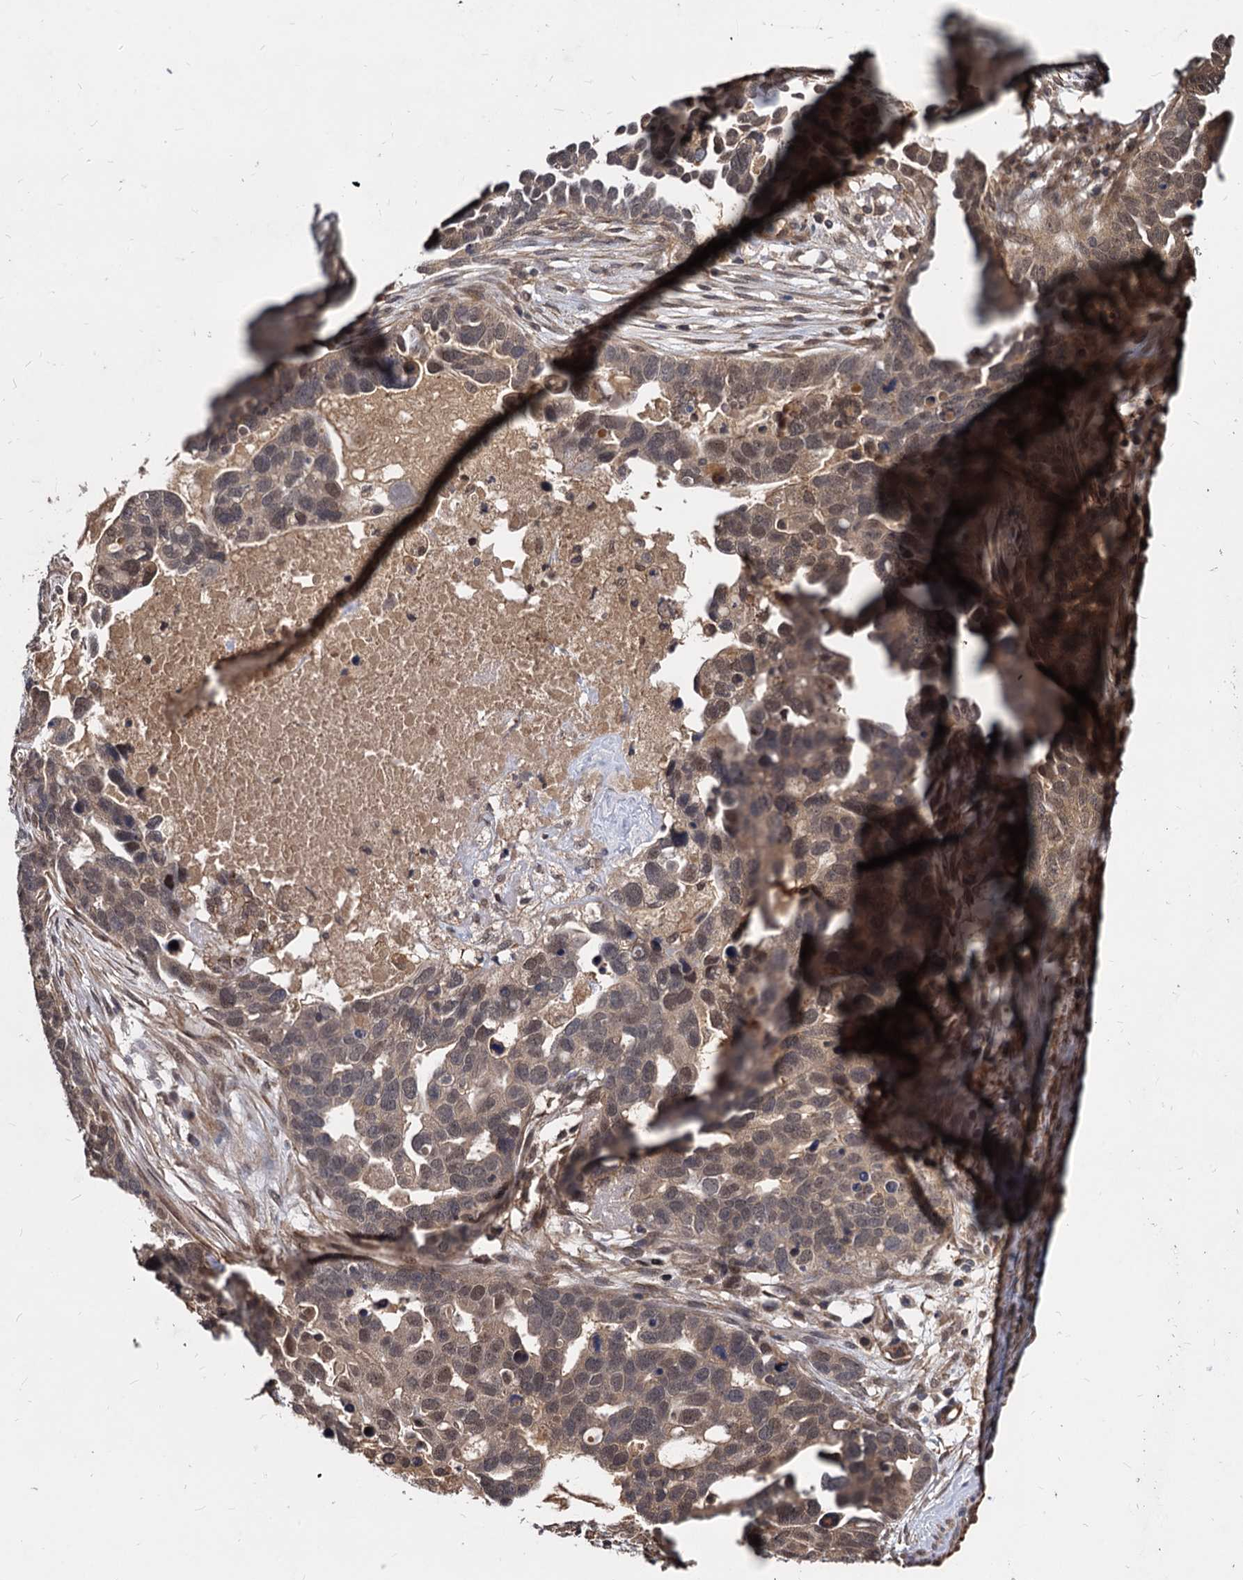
{"staining": {"intensity": "weak", "quantity": ">75%", "location": "cytoplasmic/membranous,nuclear"}, "tissue": "ovarian cancer", "cell_type": "Tumor cells", "image_type": "cancer", "snomed": [{"axis": "morphology", "description": "Cystadenocarcinoma, serous, NOS"}, {"axis": "topography", "description": "Ovary"}], "caption": "Tumor cells exhibit low levels of weak cytoplasmic/membranous and nuclear staining in about >75% of cells in human ovarian cancer (serous cystadenocarcinoma). (DAB = brown stain, brightfield microscopy at high magnification).", "gene": "PSMD4", "patient": {"sex": "female", "age": 54}}